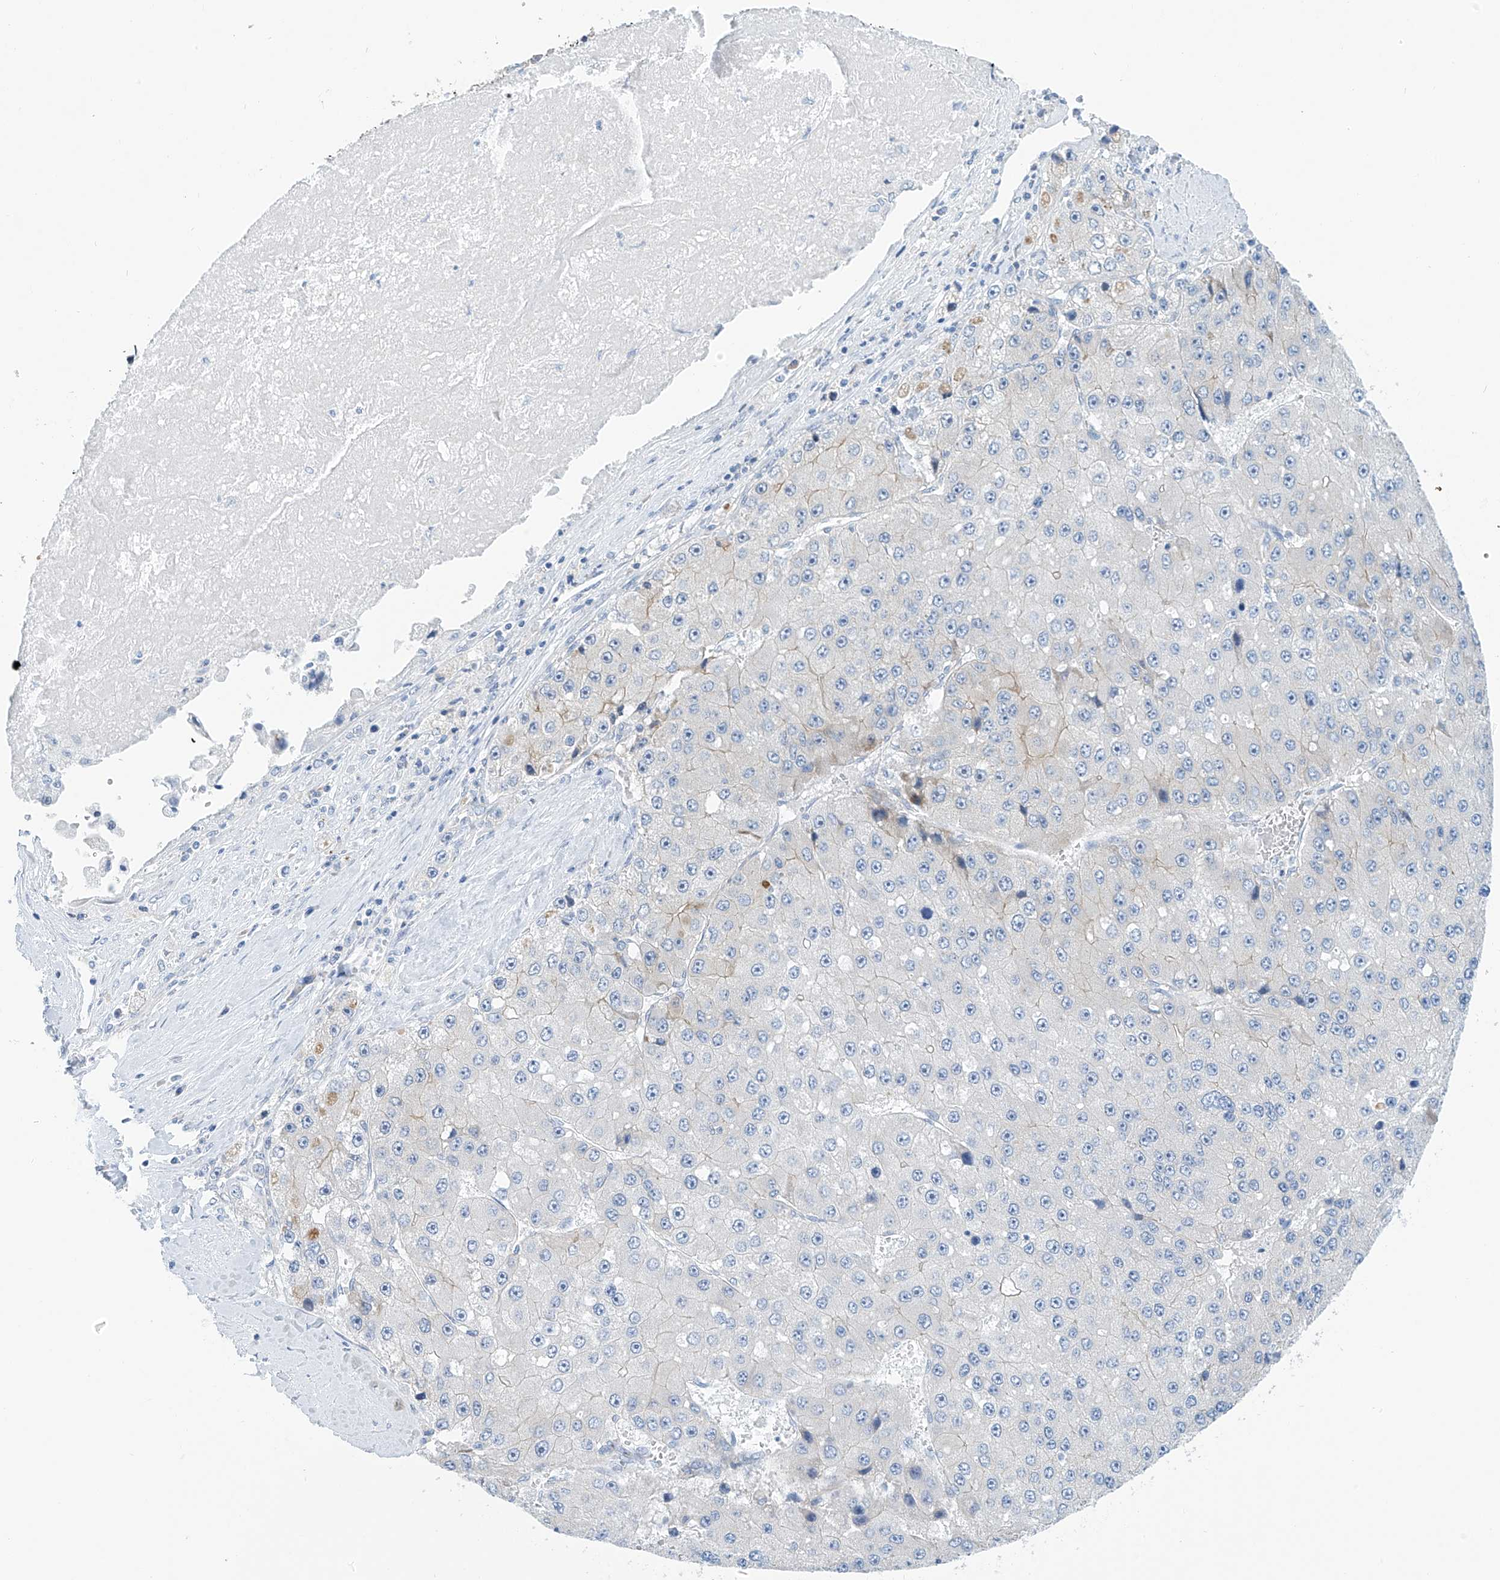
{"staining": {"intensity": "negative", "quantity": "none", "location": "none"}, "tissue": "liver cancer", "cell_type": "Tumor cells", "image_type": "cancer", "snomed": [{"axis": "morphology", "description": "Carcinoma, Hepatocellular, NOS"}, {"axis": "topography", "description": "Liver"}], "caption": "DAB (3,3'-diaminobenzidine) immunohistochemical staining of liver cancer demonstrates no significant positivity in tumor cells.", "gene": "PIK3C2B", "patient": {"sex": "female", "age": 73}}